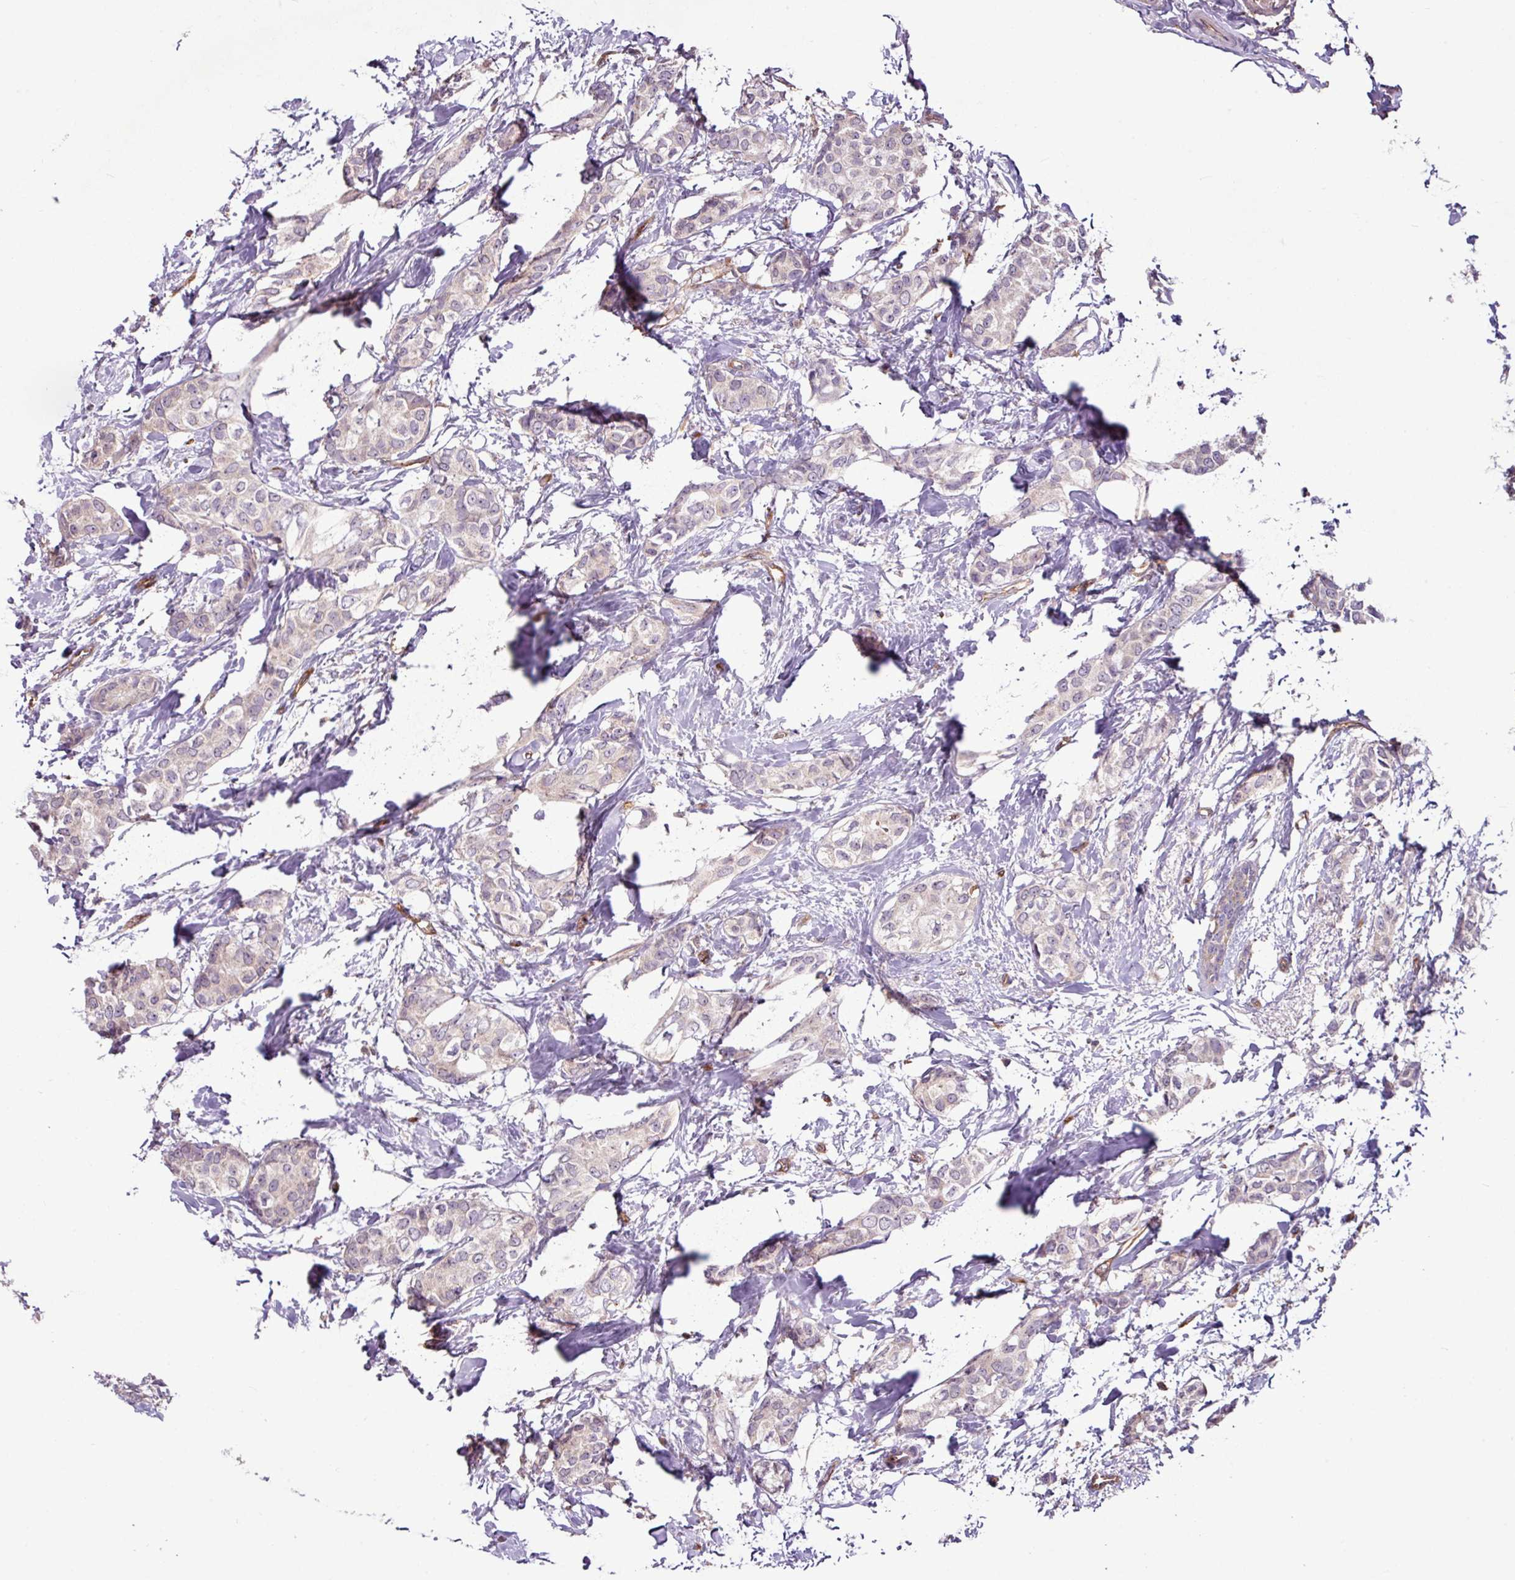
{"staining": {"intensity": "weak", "quantity": "<25%", "location": "cytoplasmic/membranous"}, "tissue": "breast cancer", "cell_type": "Tumor cells", "image_type": "cancer", "snomed": [{"axis": "morphology", "description": "Duct carcinoma"}, {"axis": "topography", "description": "Breast"}], "caption": "This is an immunohistochemistry histopathology image of invasive ductal carcinoma (breast). There is no positivity in tumor cells.", "gene": "ZNF106", "patient": {"sex": "female", "age": 73}}